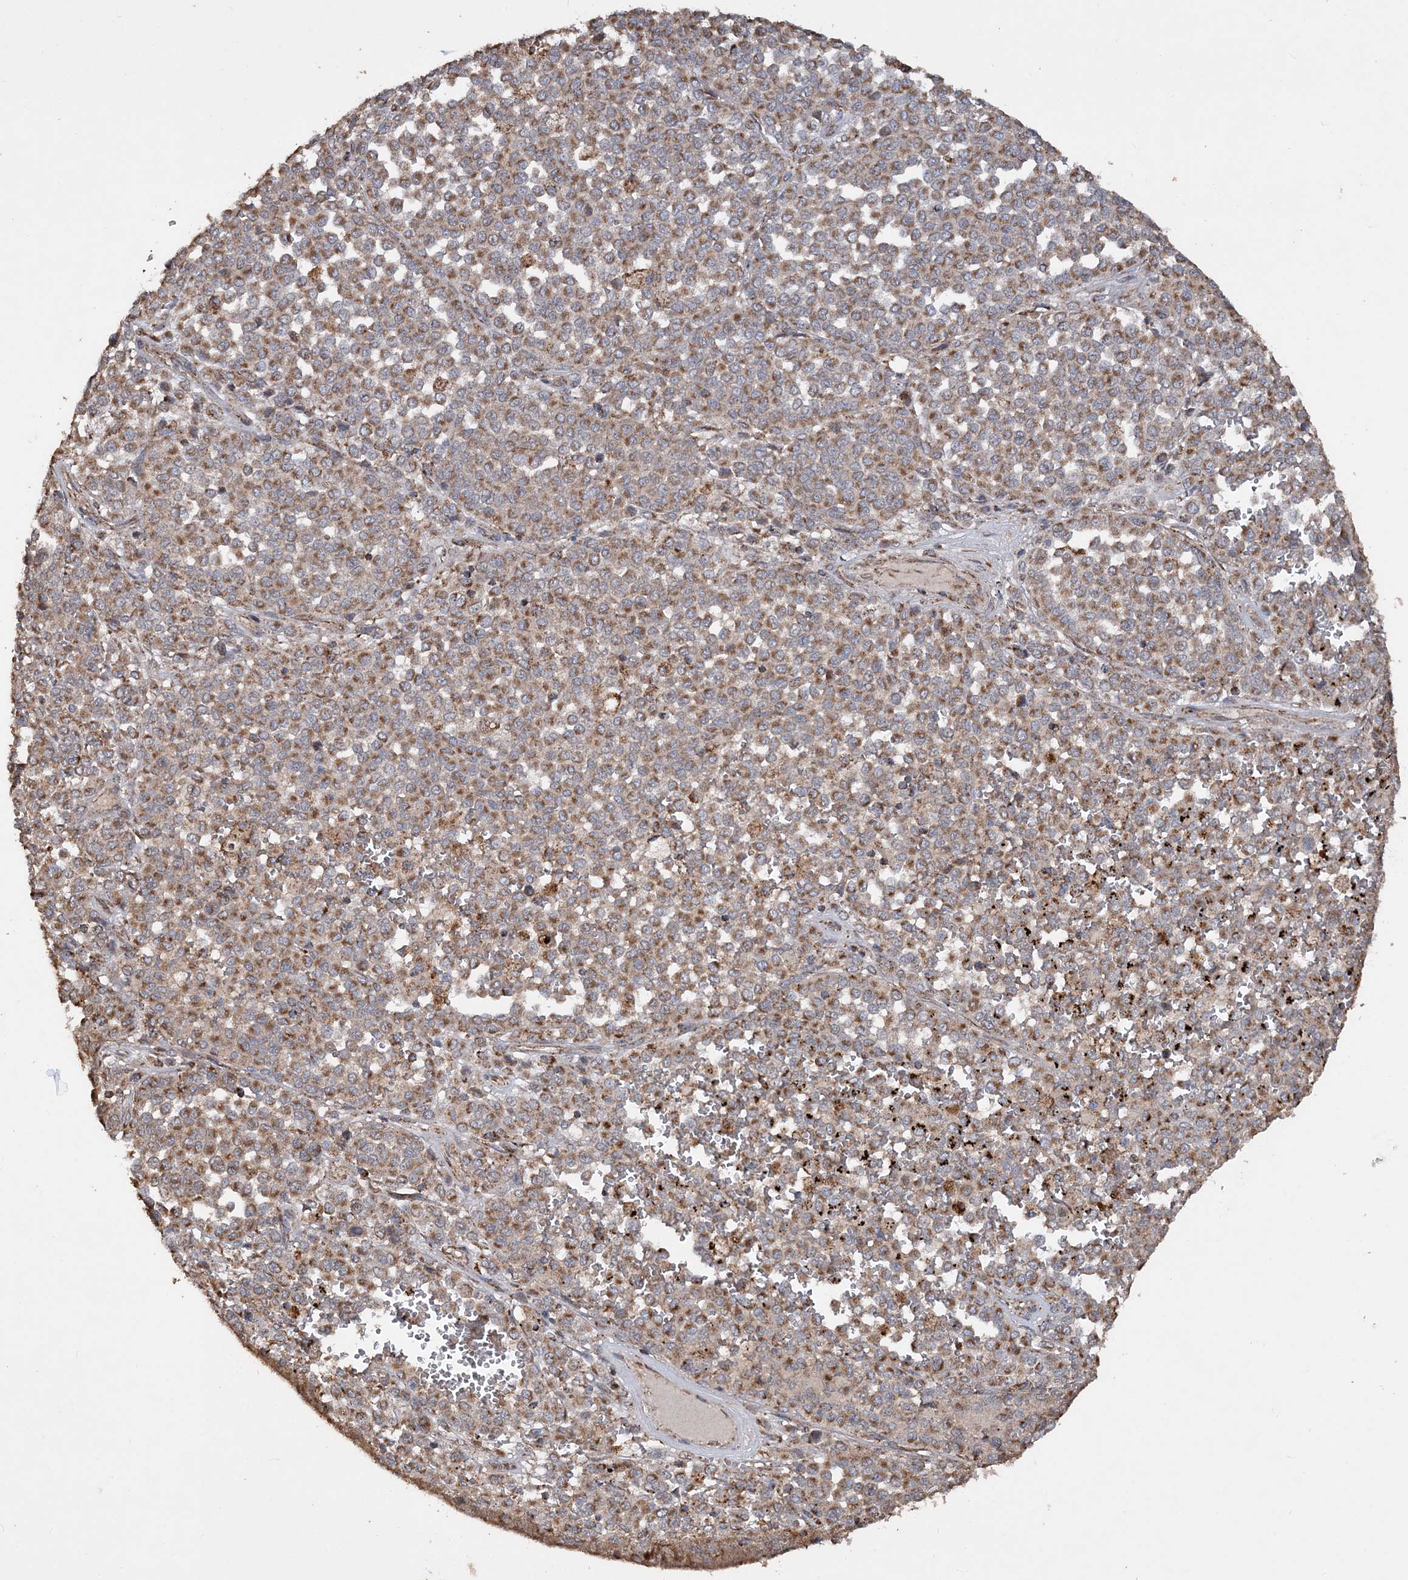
{"staining": {"intensity": "moderate", "quantity": ">75%", "location": "cytoplasmic/membranous"}, "tissue": "melanoma", "cell_type": "Tumor cells", "image_type": "cancer", "snomed": [{"axis": "morphology", "description": "Malignant melanoma, Metastatic site"}, {"axis": "topography", "description": "Pancreas"}], "caption": "Malignant melanoma (metastatic site) tissue reveals moderate cytoplasmic/membranous staining in about >75% of tumor cells The staining is performed using DAB brown chromogen to label protein expression. The nuclei are counter-stained blue using hematoxylin.", "gene": "POC5", "patient": {"sex": "female", "age": 30}}